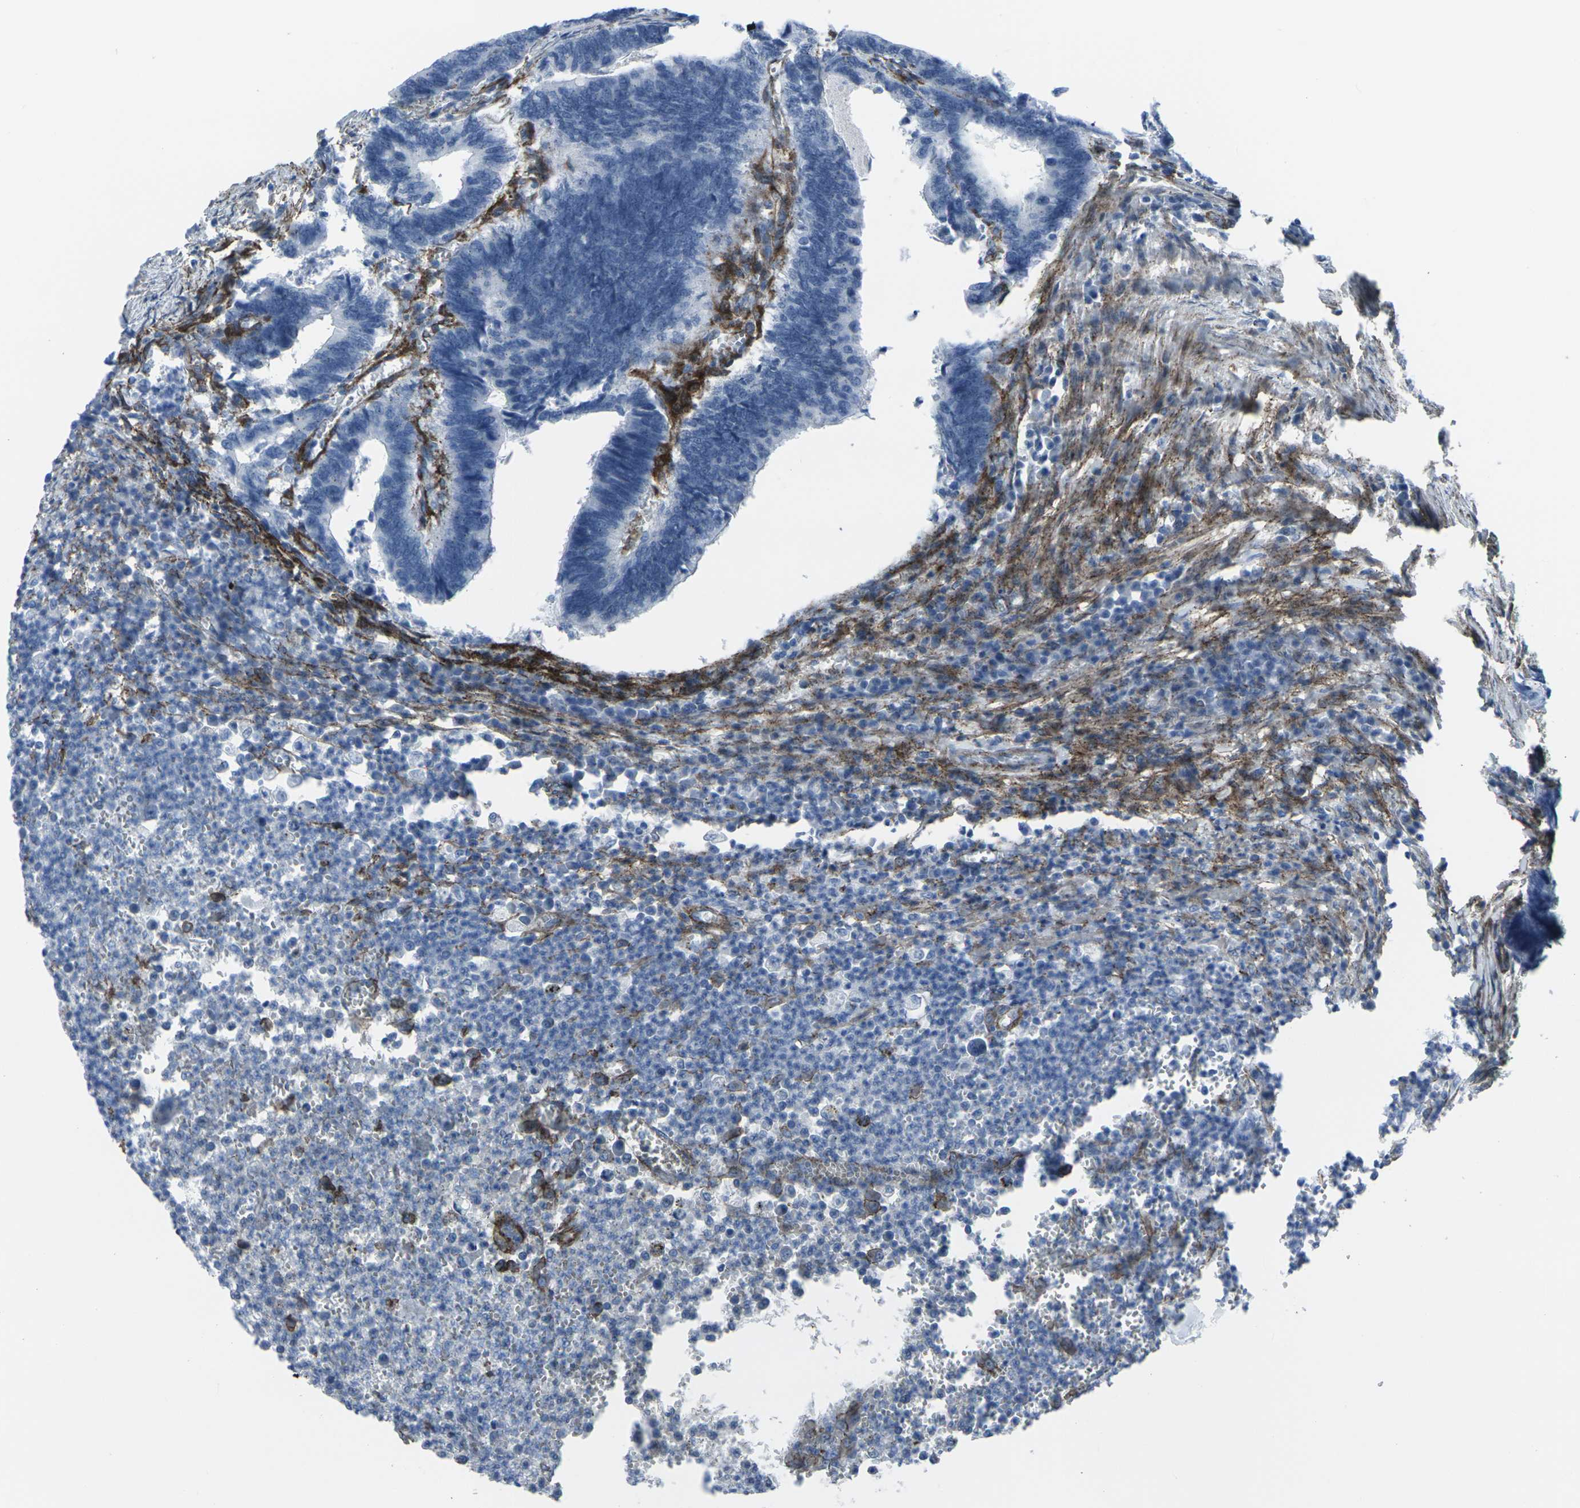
{"staining": {"intensity": "negative", "quantity": "none", "location": "none"}, "tissue": "colorectal cancer", "cell_type": "Tumor cells", "image_type": "cancer", "snomed": [{"axis": "morphology", "description": "Adenocarcinoma, NOS"}, {"axis": "topography", "description": "Colon"}], "caption": "Colorectal adenocarcinoma stained for a protein using immunohistochemistry (IHC) demonstrates no expression tumor cells.", "gene": "CDH11", "patient": {"sex": "male", "age": 72}}